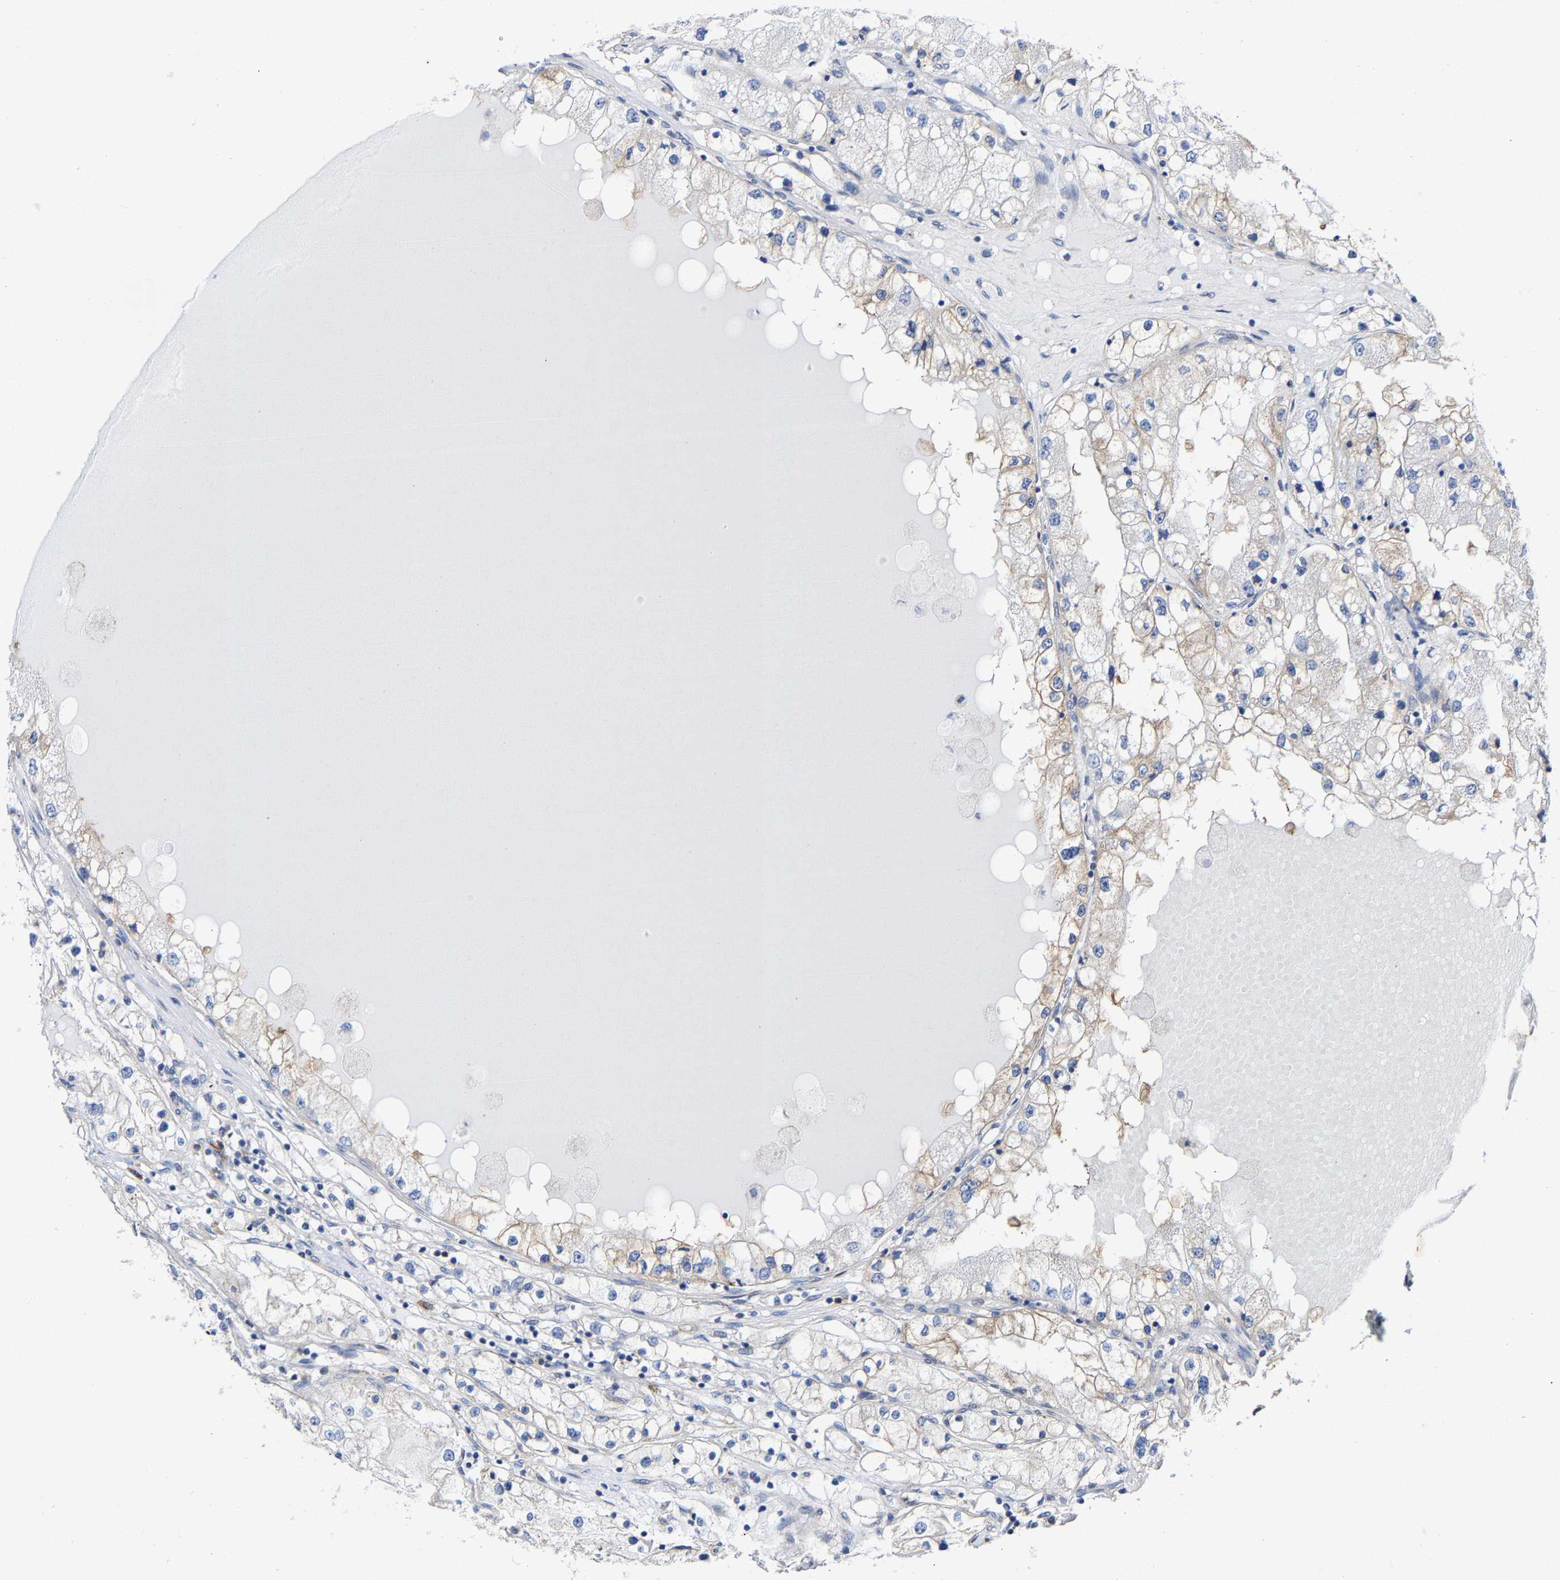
{"staining": {"intensity": "weak", "quantity": "25%-75%", "location": "cytoplasmic/membranous"}, "tissue": "renal cancer", "cell_type": "Tumor cells", "image_type": "cancer", "snomed": [{"axis": "morphology", "description": "Adenocarcinoma, NOS"}, {"axis": "topography", "description": "Kidney"}], "caption": "IHC image of human renal adenocarcinoma stained for a protein (brown), which displays low levels of weak cytoplasmic/membranous expression in about 25%-75% of tumor cells.", "gene": "PPP1R15A", "patient": {"sex": "male", "age": 68}}